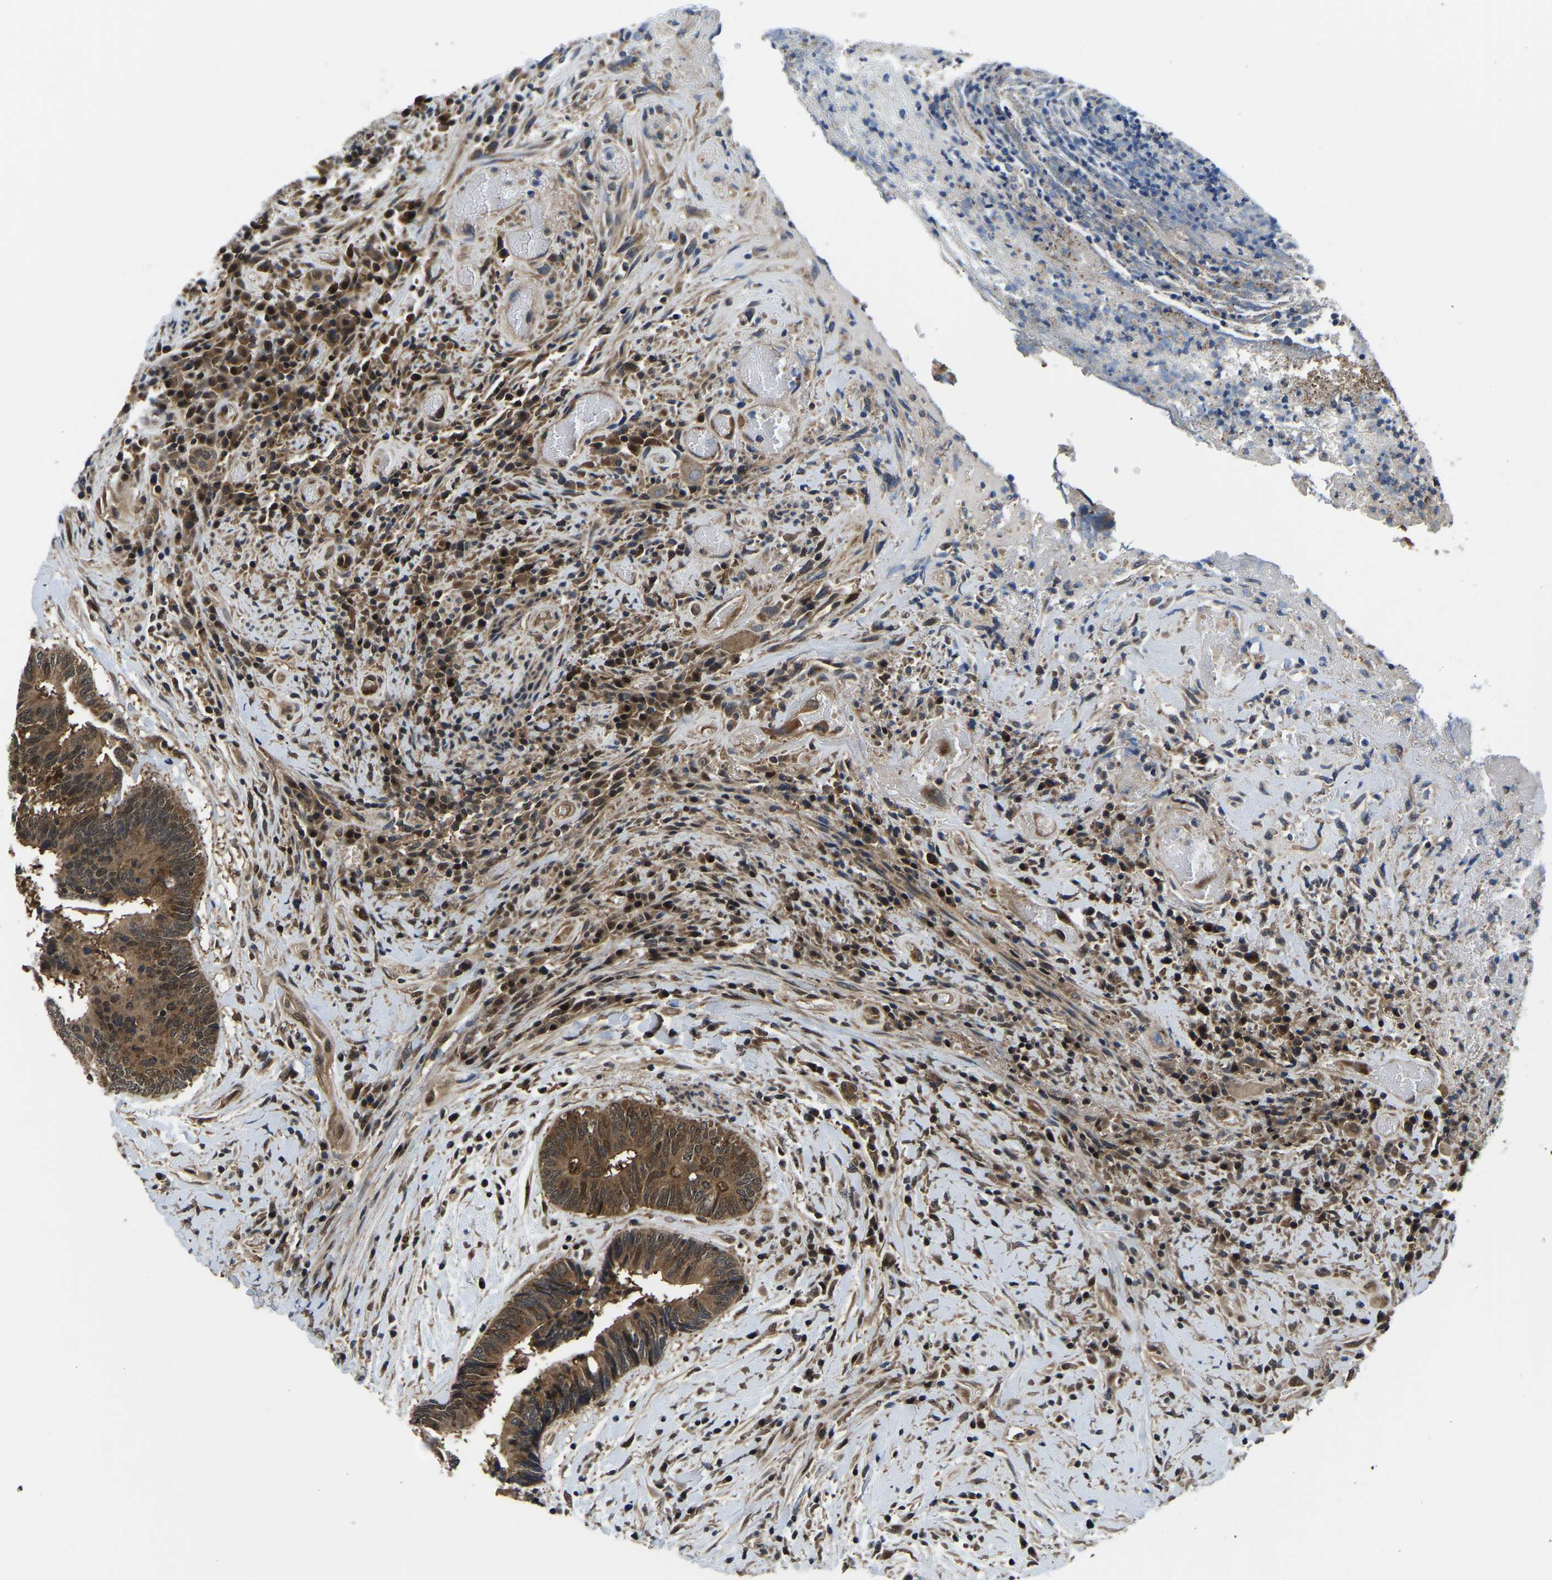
{"staining": {"intensity": "moderate", "quantity": ">75%", "location": "cytoplasmic/membranous,nuclear"}, "tissue": "colorectal cancer", "cell_type": "Tumor cells", "image_type": "cancer", "snomed": [{"axis": "morphology", "description": "Adenocarcinoma, NOS"}, {"axis": "topography", "description": "Rectum"}], "caption": "Immunohistochemistry (IHC) of adenocarcinoma (colorectal) demonstrates medium levels of moderate cytoplasmic/membranous and nuclear expression in approximately >75% of tumor cells.", "gene": "DFFA", "patient": {"sex": "male", "age": 63}}